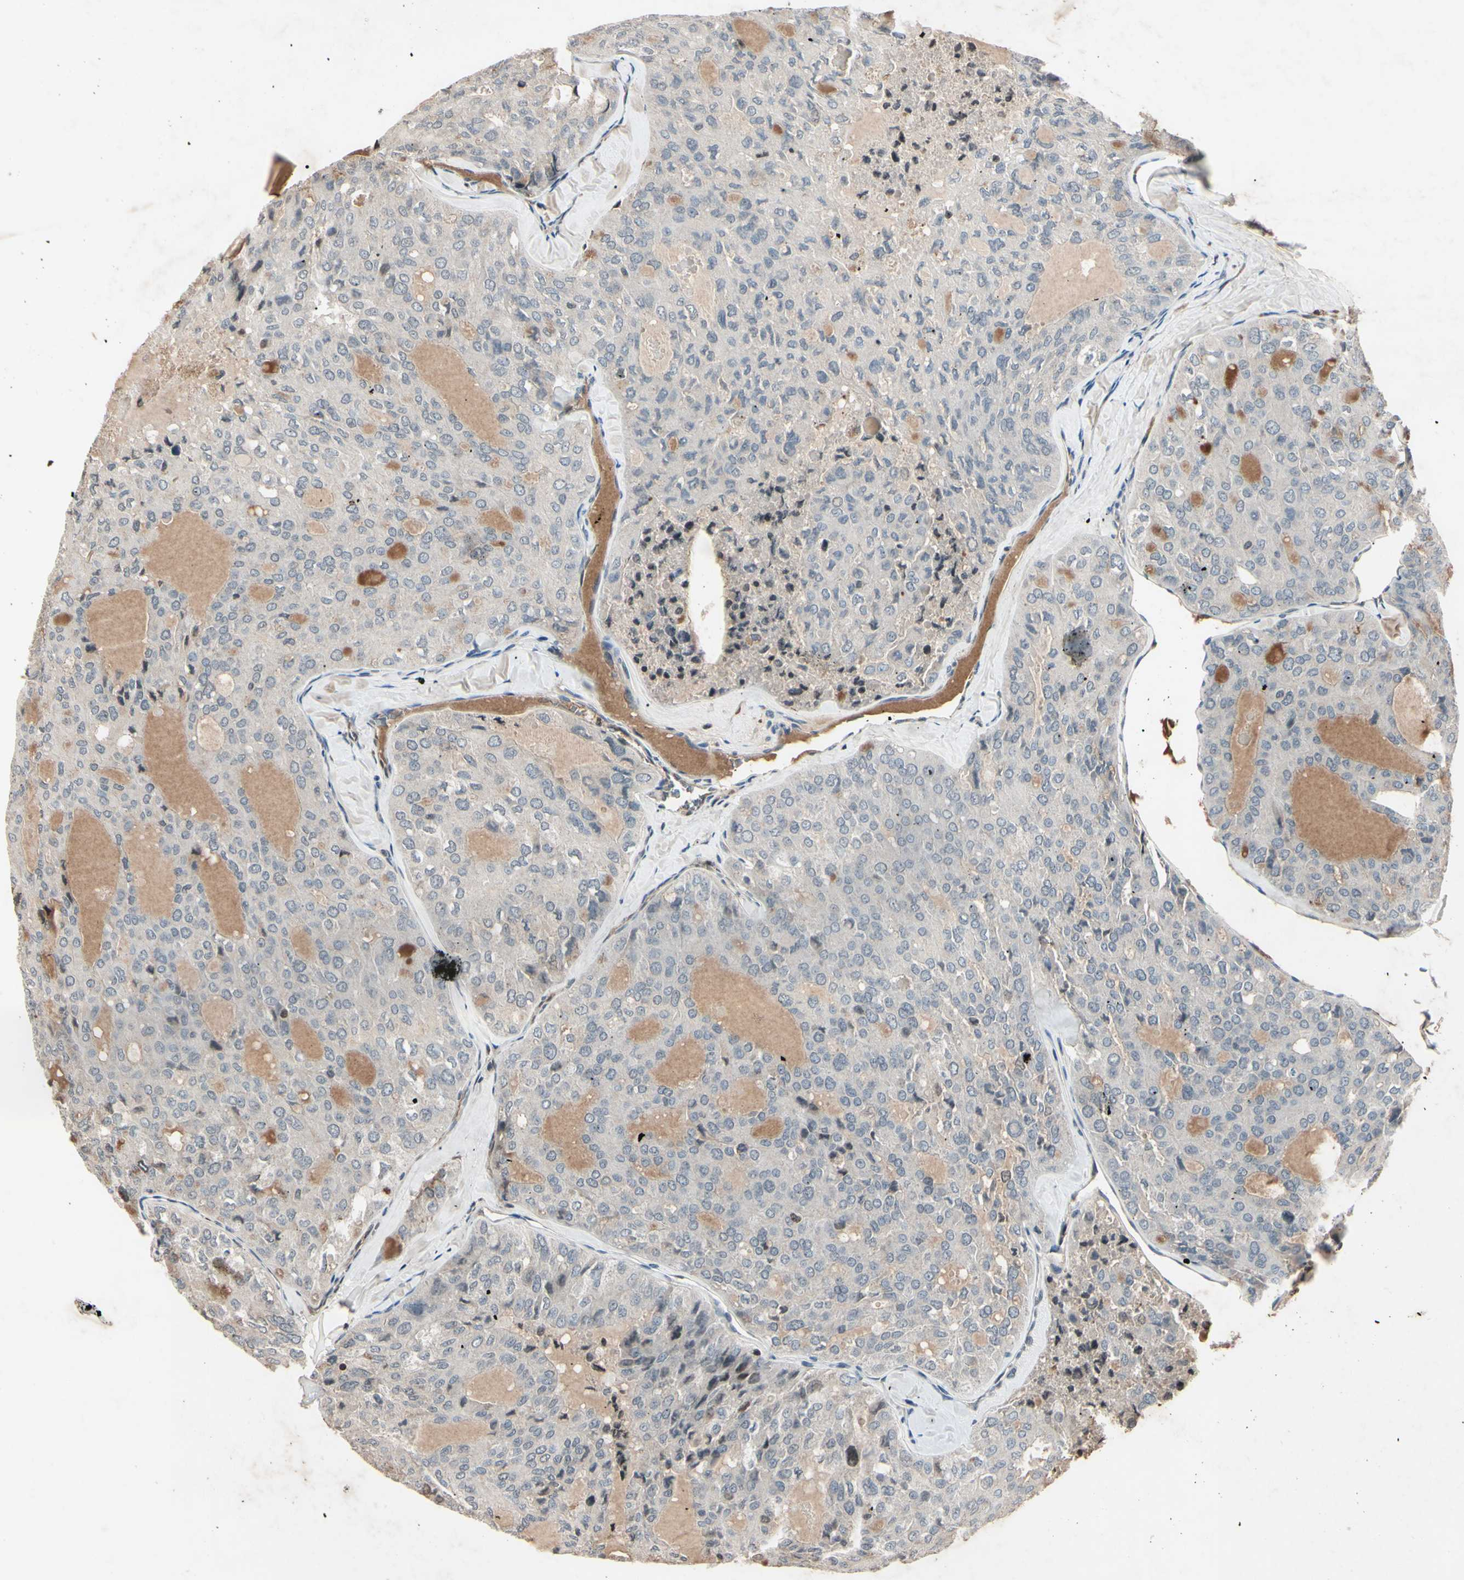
{"staining": {"intensity": "negative", "quantity": "none", "location": "none"}, "tissue": "thyroid cancer", "cell_type": "Tumor cells", "image_type": "cancer", "snomed": [{"axis": "morphology", "description": "Follicular adenoma carcinoma, NOS"}, {"axis": "topography", "description": "Thyroid gland"}], "caption": "DAB (3,3'-diaminobenzidine) immunohistochemical staining of thyroid cancer (follicular adenoma carcinoma) shows no significant positivity in tumor cells.", "gene": "AEBP1", "patient": {"sex": "male", "age": 75}}